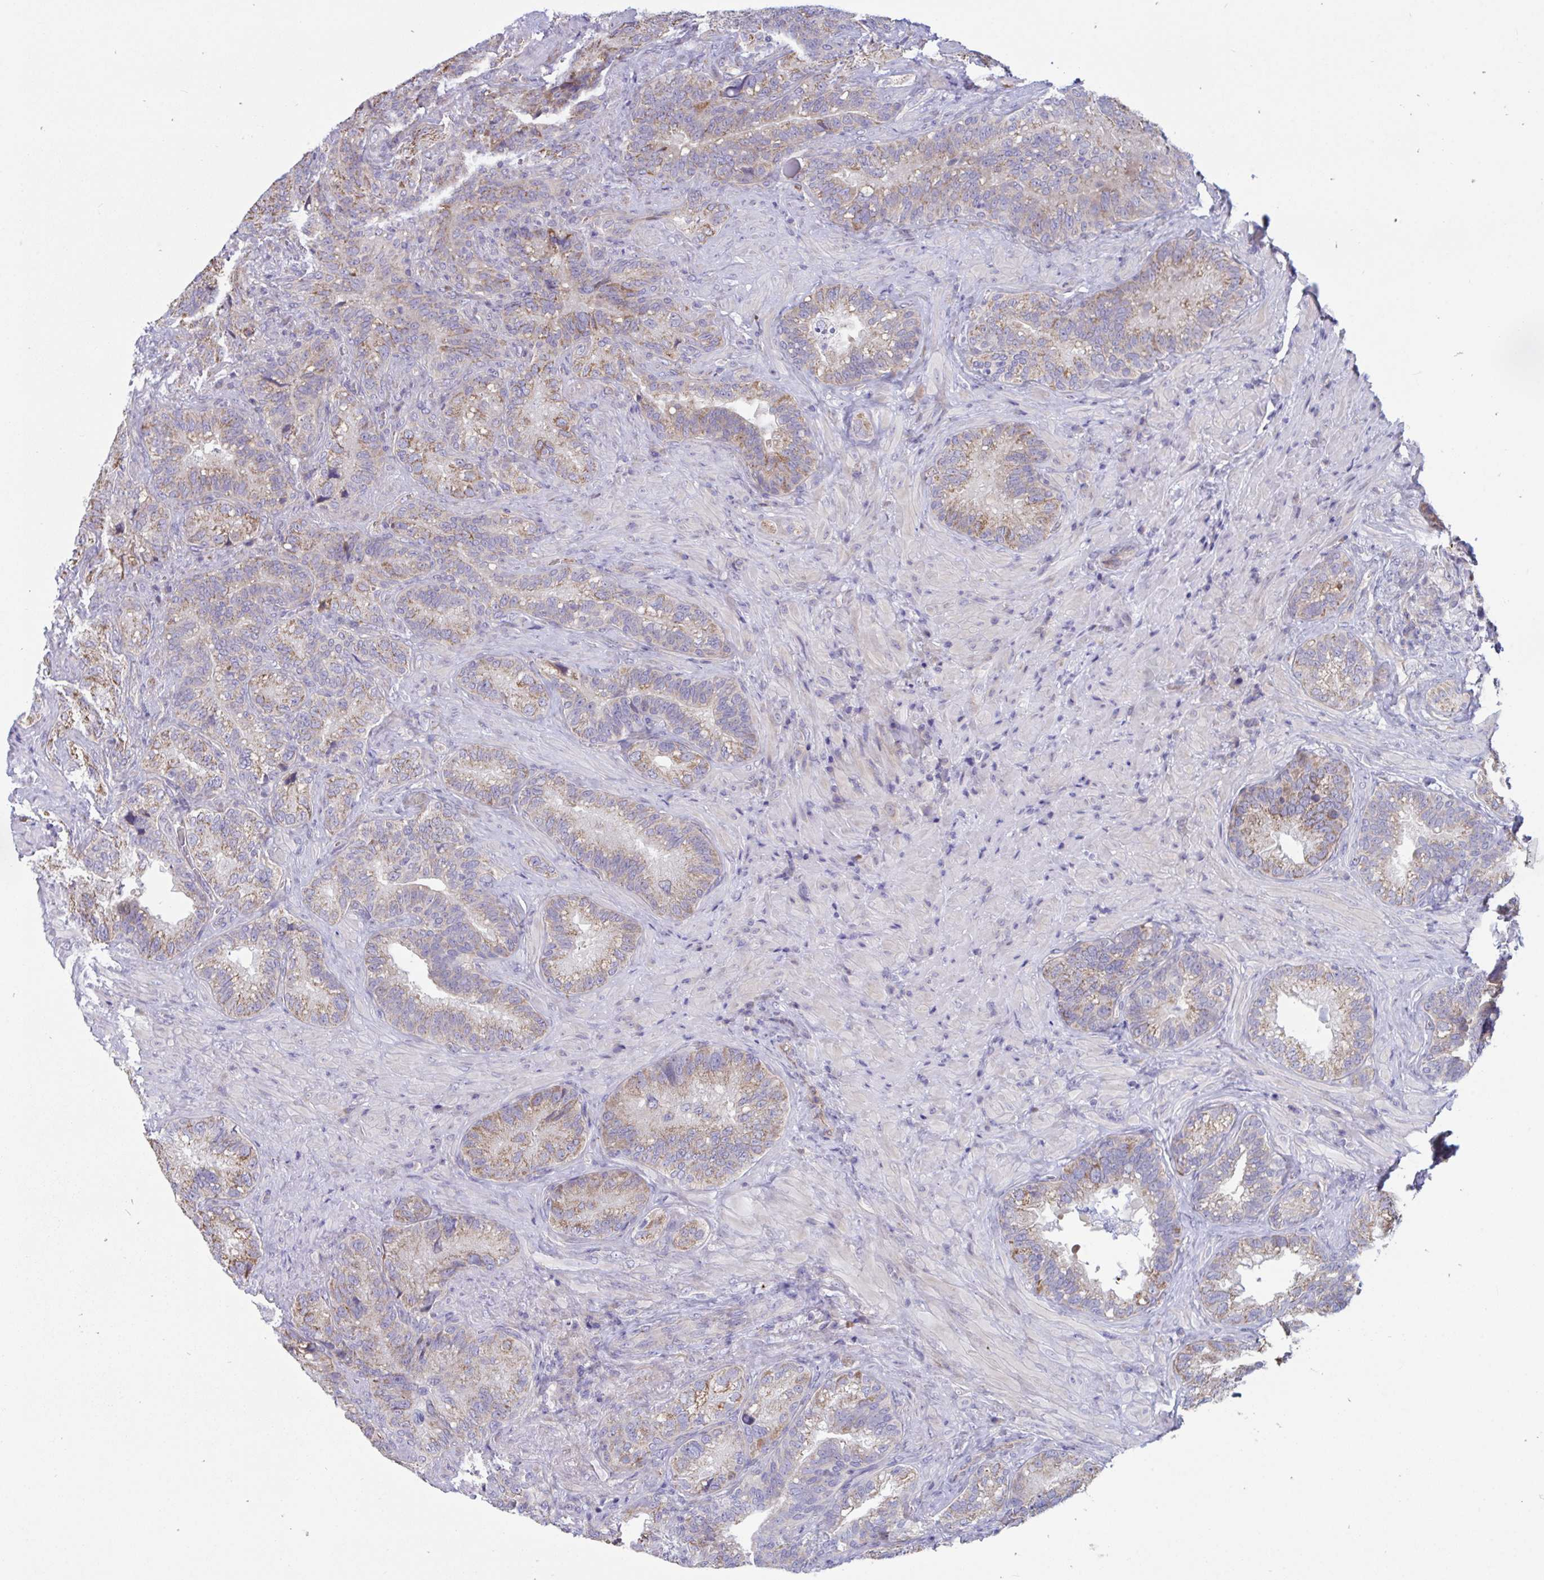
{"staining": {"intensity": "weak", "quantity": "25%-75%", "location": "cytoplasmic/membranous"}, "tissue": "seminal vesicle", "cell_type": "Glandular cells", "image_type": "normal", "snomed": [{"axis": "morphology", "description": "Normal tissue, NOS"}, {"axis": "topography", "description": "Seminal veicle"}], "caption": "Immunohistochemical staining of benign human seminal vesicle shows low levels of weak cytoplasmic/membranous staining in approximately 25%-75% of glandular cells. The staining was performed using DAB, with brown indicating positive protein expression. Nuclei are stained blue with hematoxylin.", "gene": "IL37", "patient": {"sex": "male", "age": 68}}